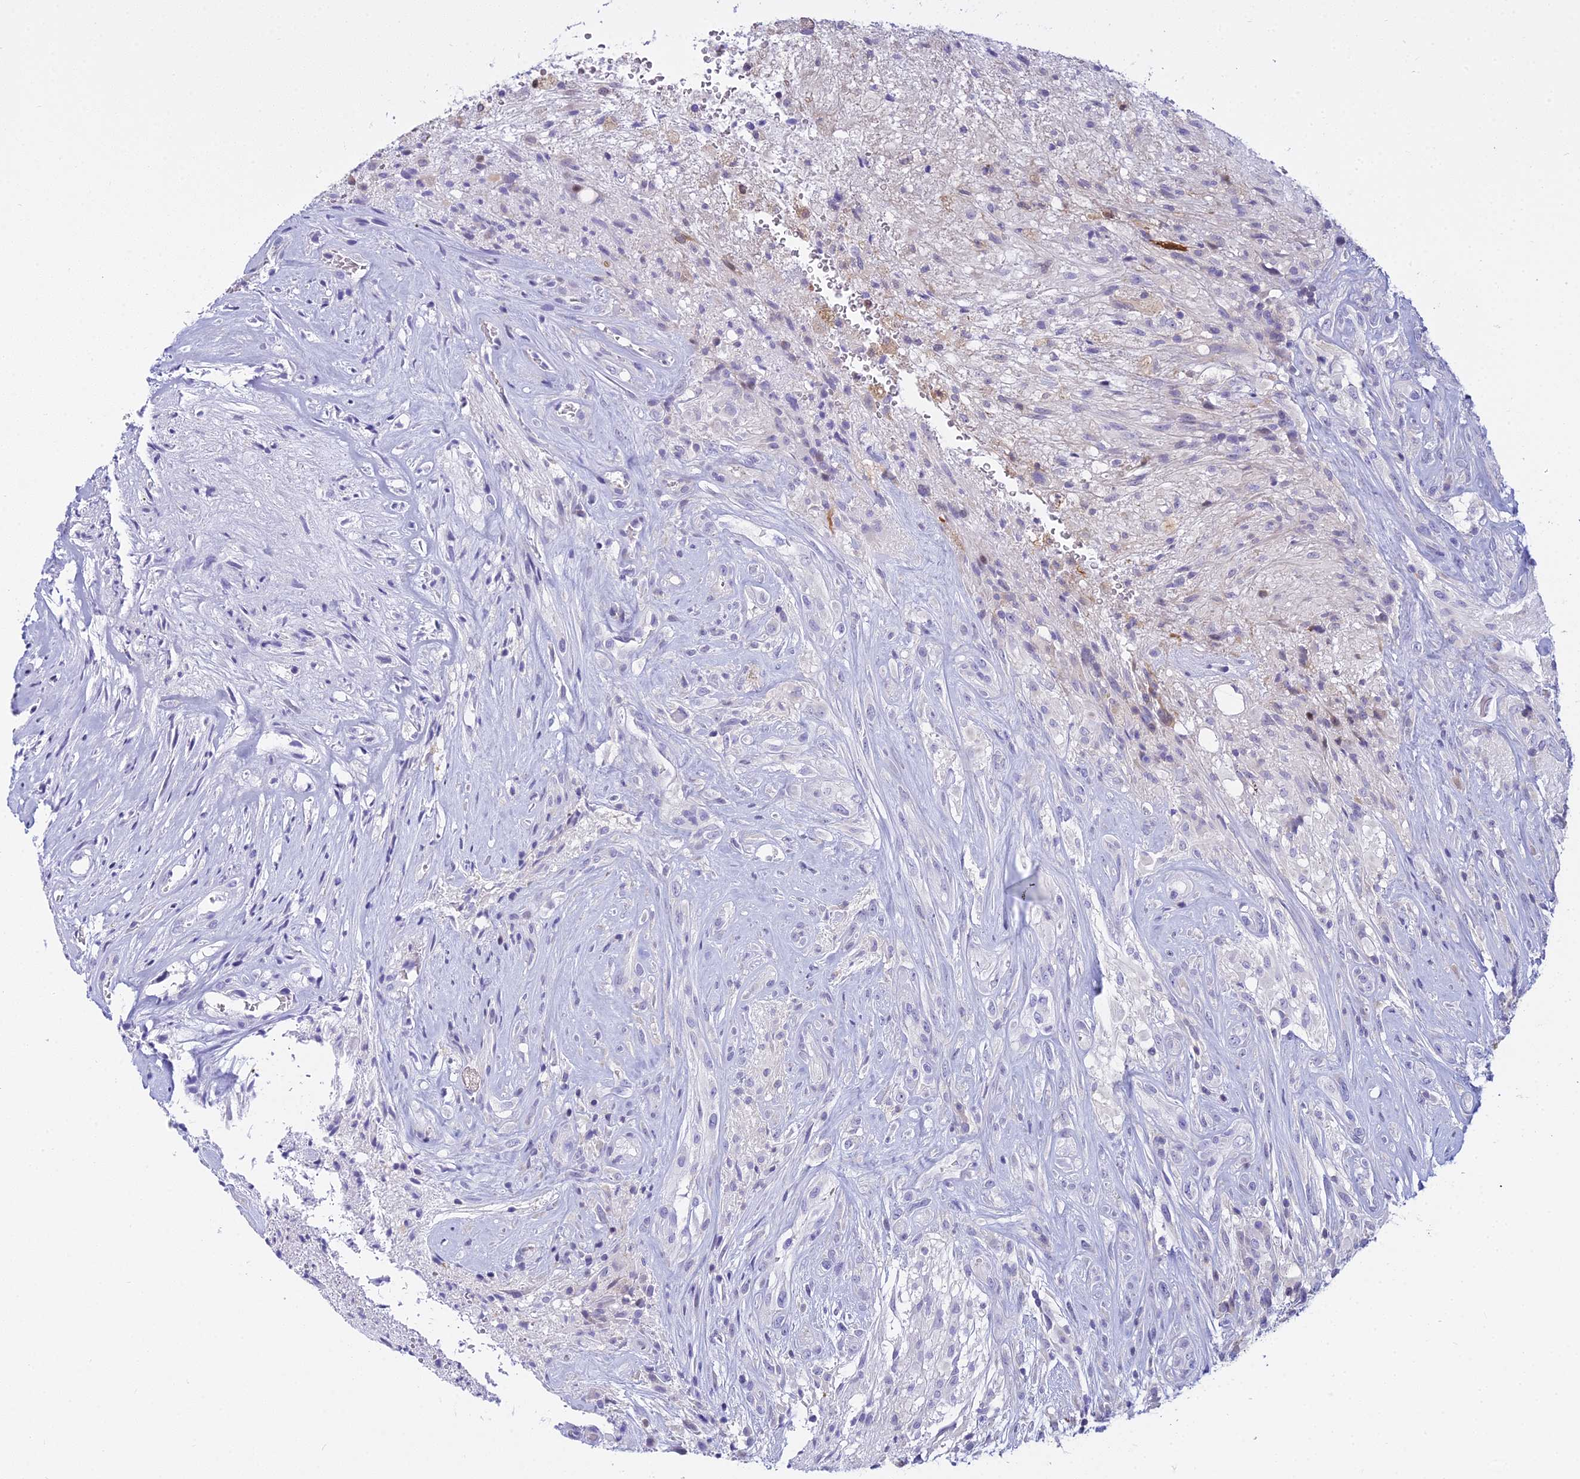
{"staining": {"intensity": "negative", "quantity": "none", "location": "none"}, "tissue": "glioma", "cell_type": "Tumor cells", "image_type": "cancer", "snomed": [{"axis": "morphology", "description": "Glioma, malignant, High grade"}, {"axis": "topography", "description": "Brain"}], "caption": "Immunohistochemistry image of glioma stained for a protein (brown), which shows no expression in tumor cells.", "gene": "ZMIZ1", "patient": {"sex": "male", "age": 56}}